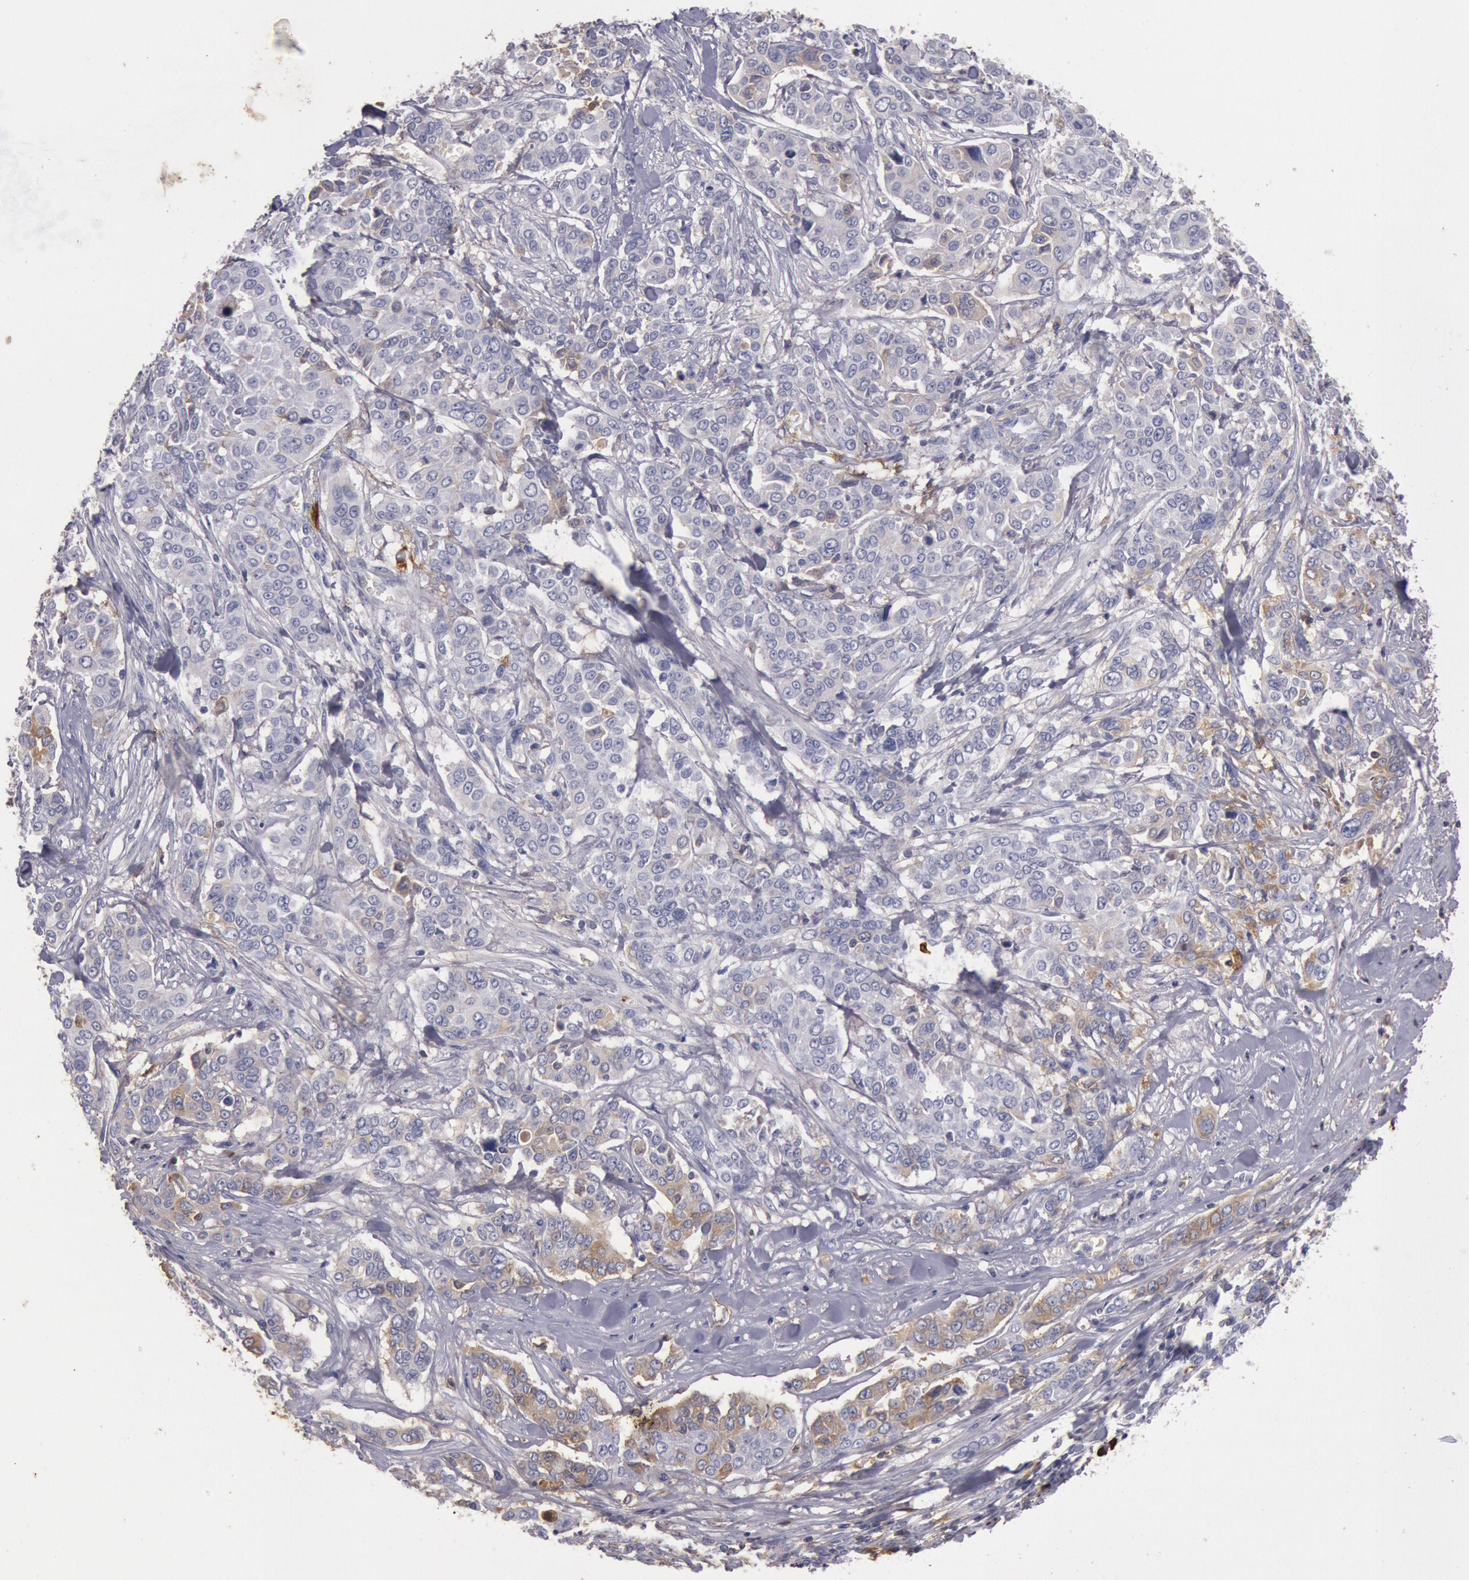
{"staining": {"intensity": "weak", "quantity": "25%-75%", "location": "cytoplasmic/membranous"}, "tissue": "pancreatic cancer", "cell_type": "Tumor cells", "image_type": "cancer", "snomed": [{"axis": "morphology", "description": "Adenocarcinoma, NOS"}, {"axis": "topography", "description": "Pancreas"}], "caption": "Immunohistochemistry (IHC) of adenocarcinoma (pancreatic) reveals low levels of weak cytoplasmic/membranous positivity in about 25%-75% of tumor cells. (IHC, brightfield microscopy, high magnification).", "gene": "IGHA1", "patient": {"sex": "female", "age": 52}}